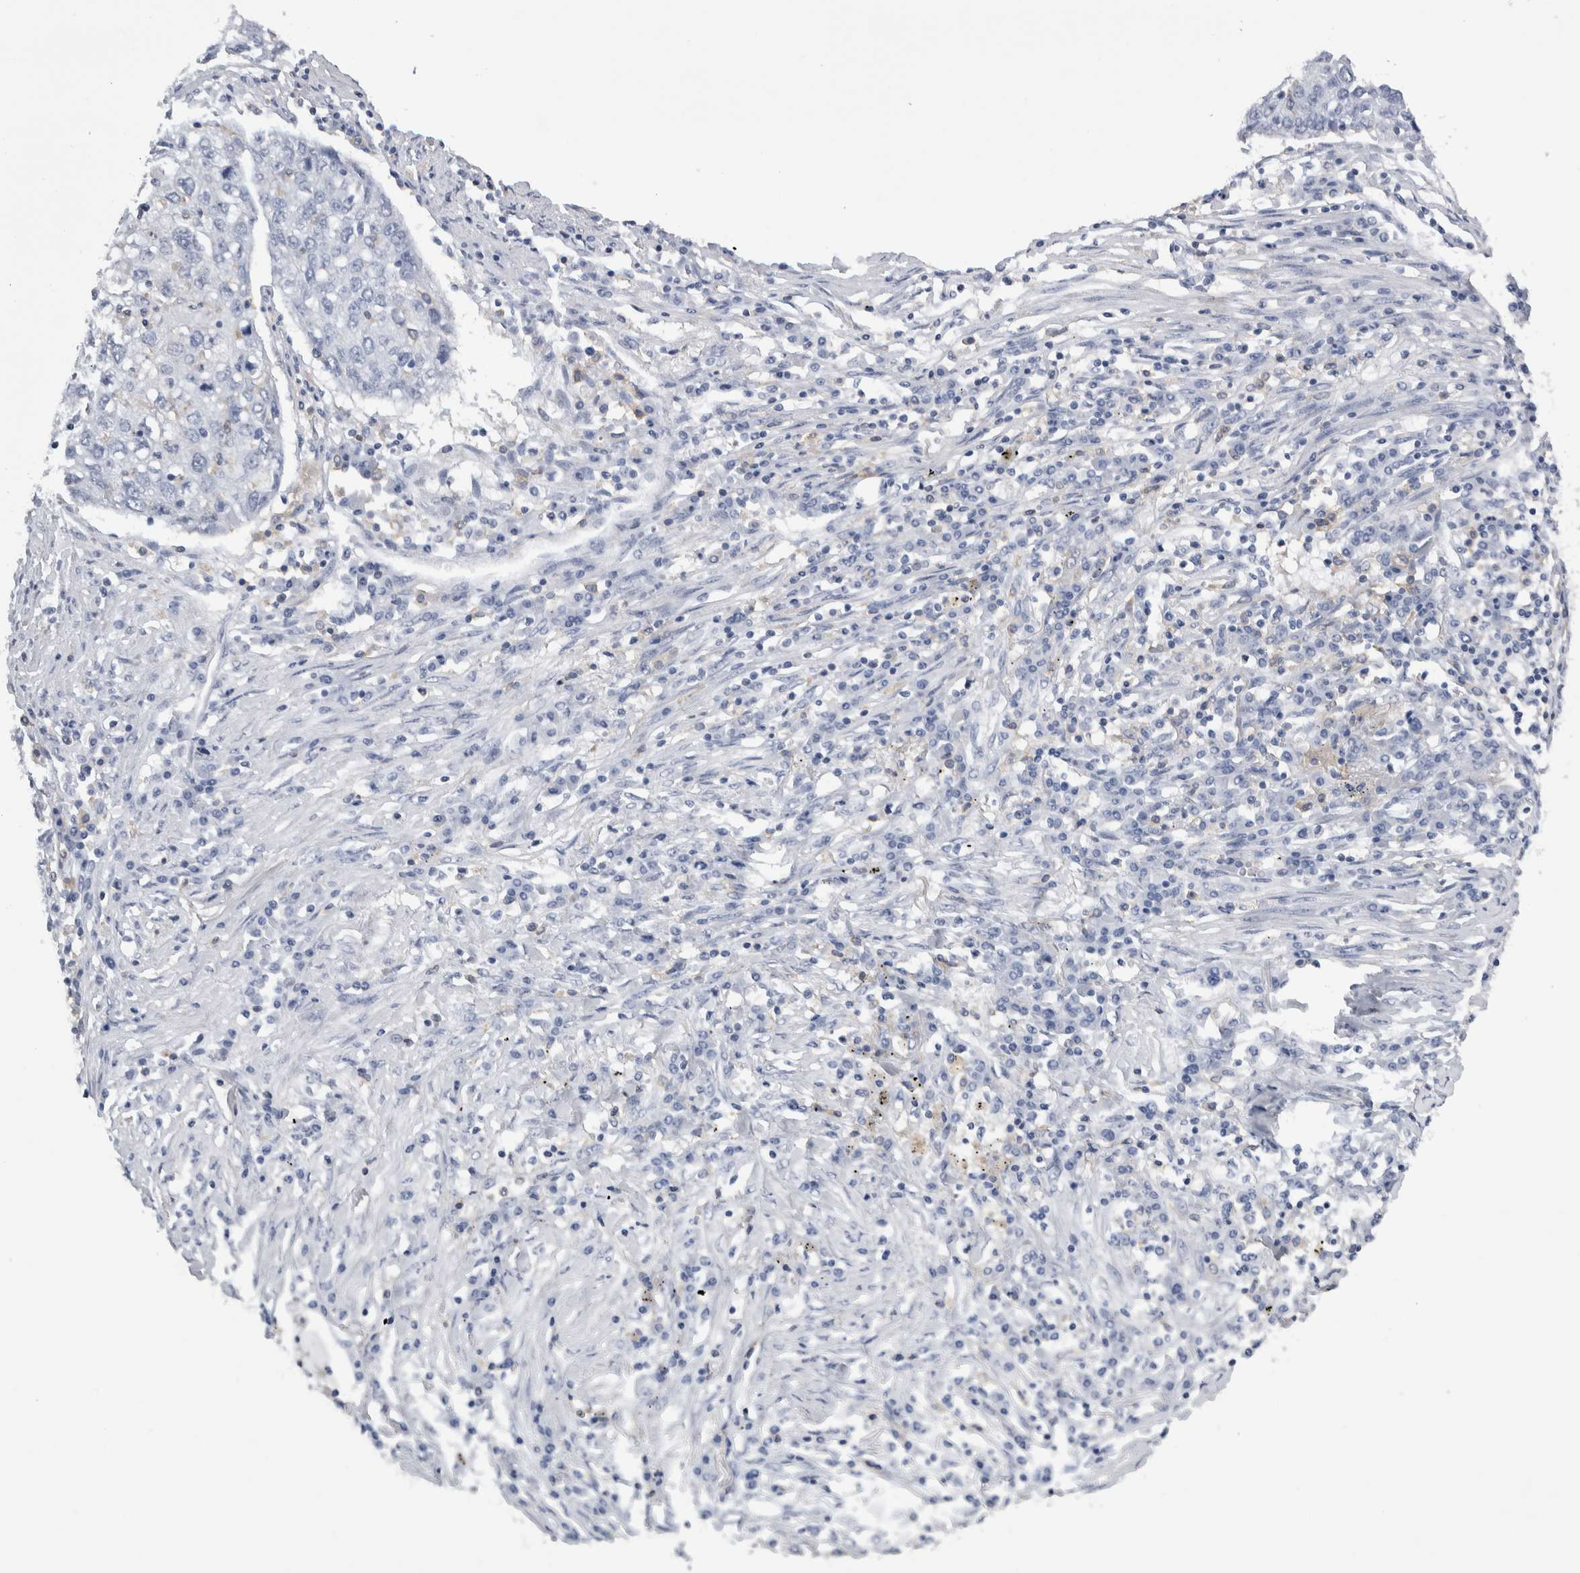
{"staining": {"intensity": "negative", "quantity": "none", "location": "none"}, "tissue": "lung cancer", "cell_type": "Tumor cells", "image_type": "cancer", "snomed": [{"axis": "morphology", "description": "Squamous cell carcinoma, NOS"}, {"axis": "topography", "description": "Lung"}], "caption": "Lung cancer was stained to show a protein in brown. There is no significant positivity in tumor cells.", "gene": "SKAP2", "patient": {"sex": "female", "age": 63}}